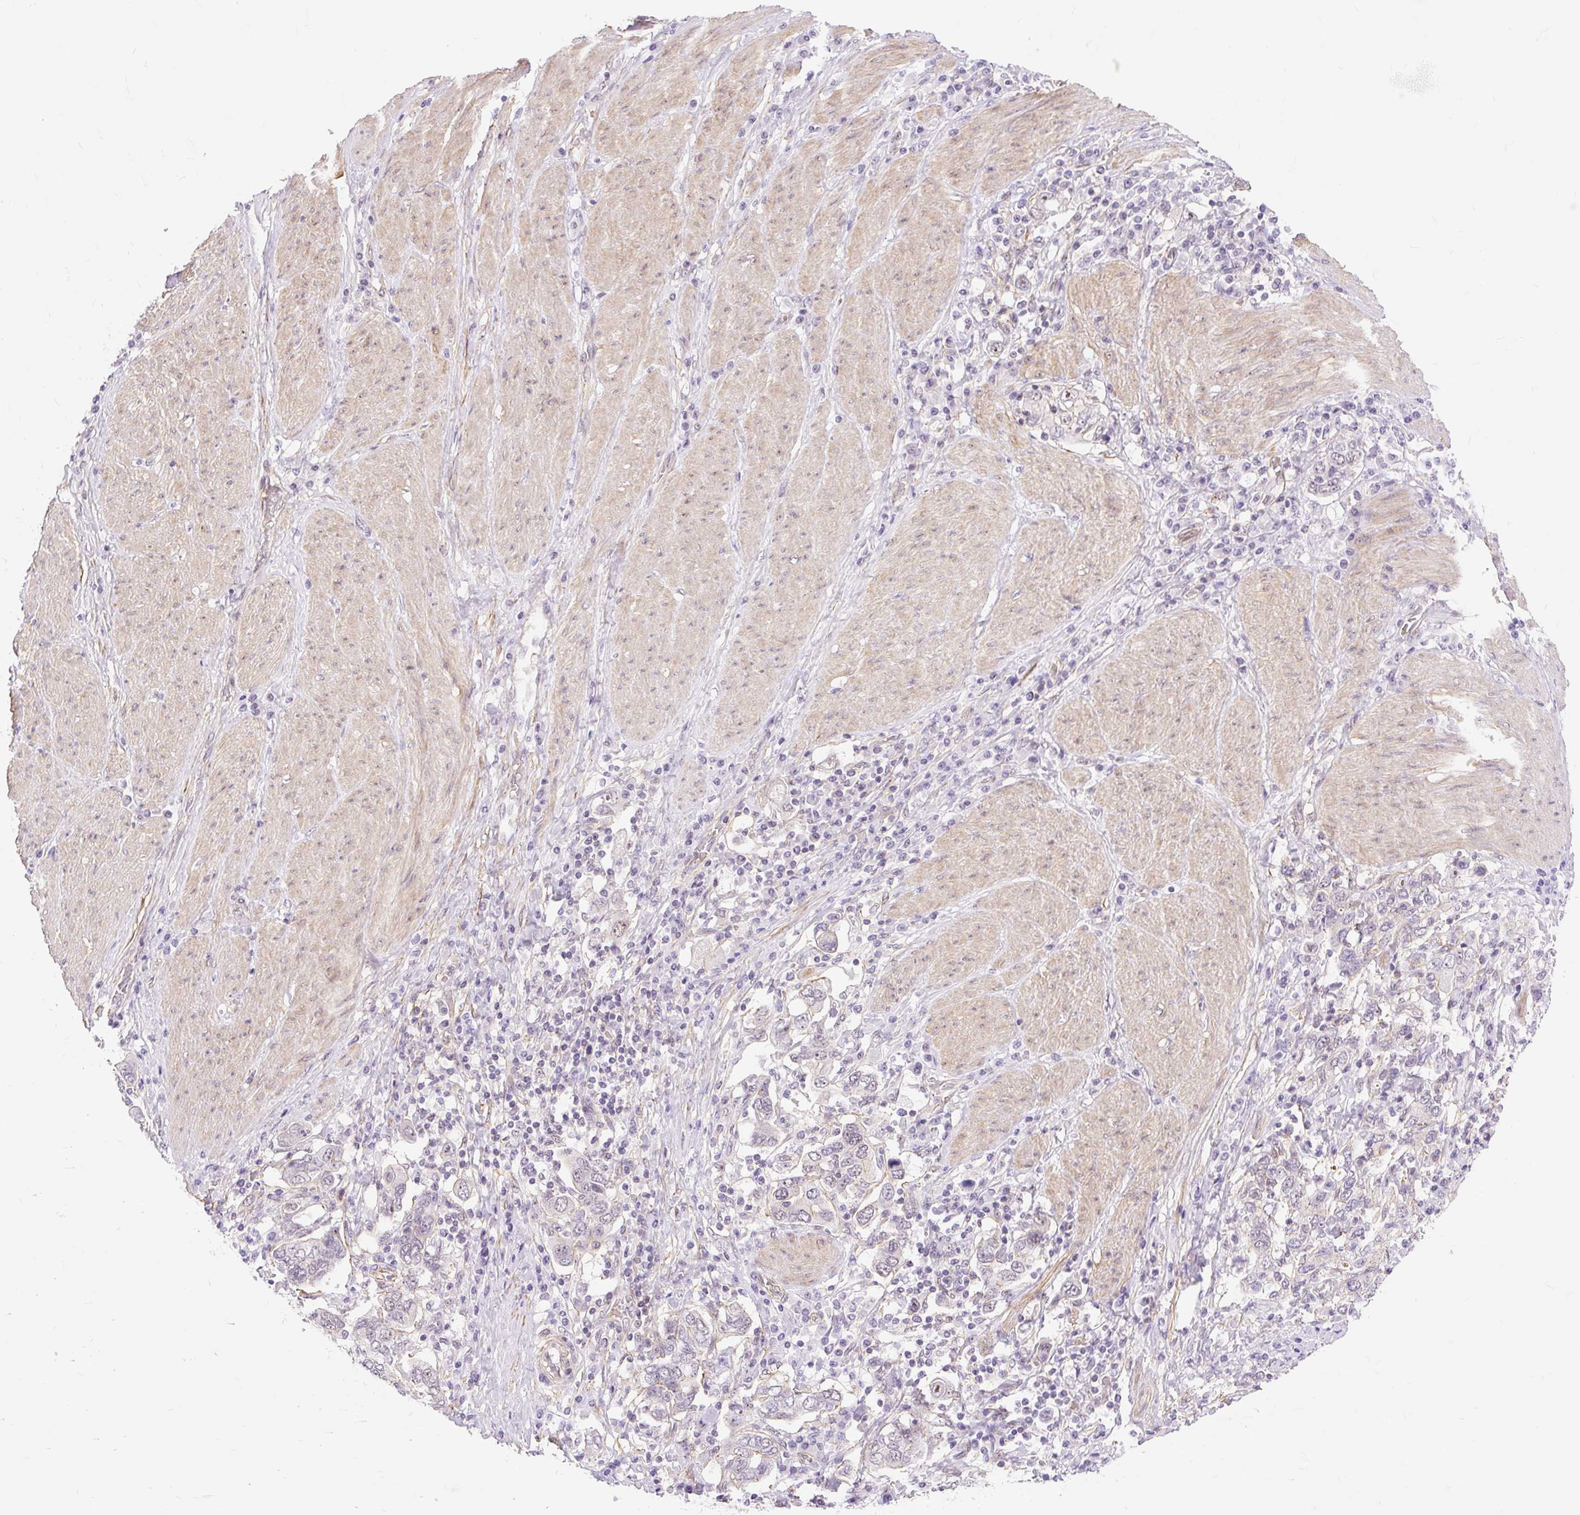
{"staining": {"intensity": "weak", "quantity": "<25%", "location": "nuclear"}, "tissue": "stomach cancer", "cell_type": "Tumor cells", "image_type": "cancer", "snomed": [{"axis": "morphology", "description": "Adenocarcinoma, NOS"}, {"axis": "topography", "description": "Stomach, upper"}, {"axis": "topography", "description": "Stomach"}], "caption": "Immunohistochemistry (IHC) of adenocarcinoma (stomach) shows no expression in tumor cells.", "gene": "OBP2A", "patient": {"sex": "male", "age": 62}}